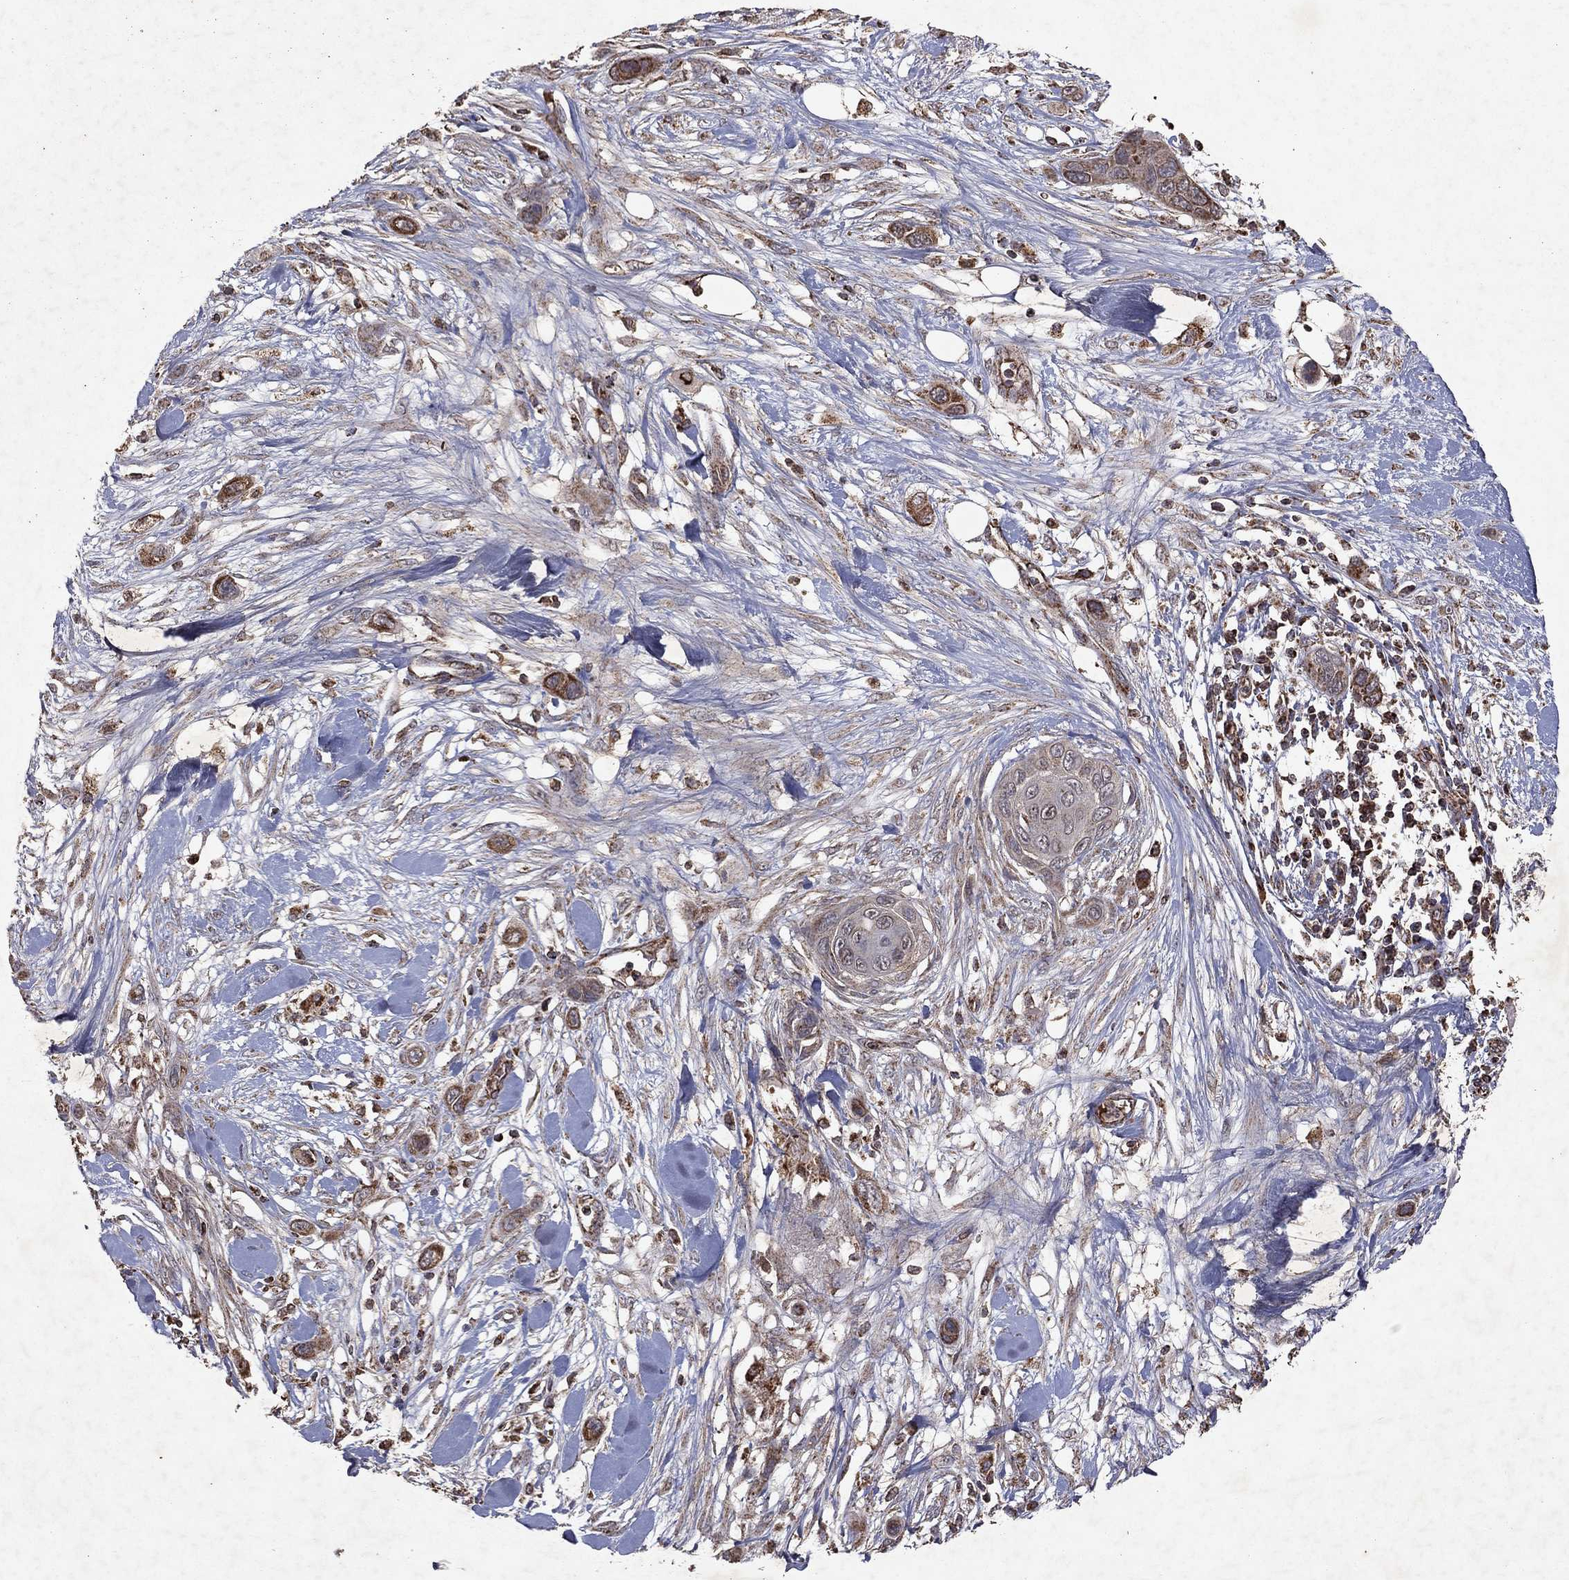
{"staining": {"intensity": "moderate", "quantity": "<25%", "location": "cytoplasmic/membranous"}, "tissue": "skin cancer", "cell_type": "Tumor cells", "image_type": "cancer", "snomed": [{"axis": "morphology", "description": "Squamous cell carcinoma, NOS"}, {"axis": "topography", "description": "Skin"}], "caption": "Skin squamous cell carcinoma stained with a protein marker shows moderate staining in tumor cells.", "gene": "PYROXD2", "patient": {"sex": "male", "age": 79}}